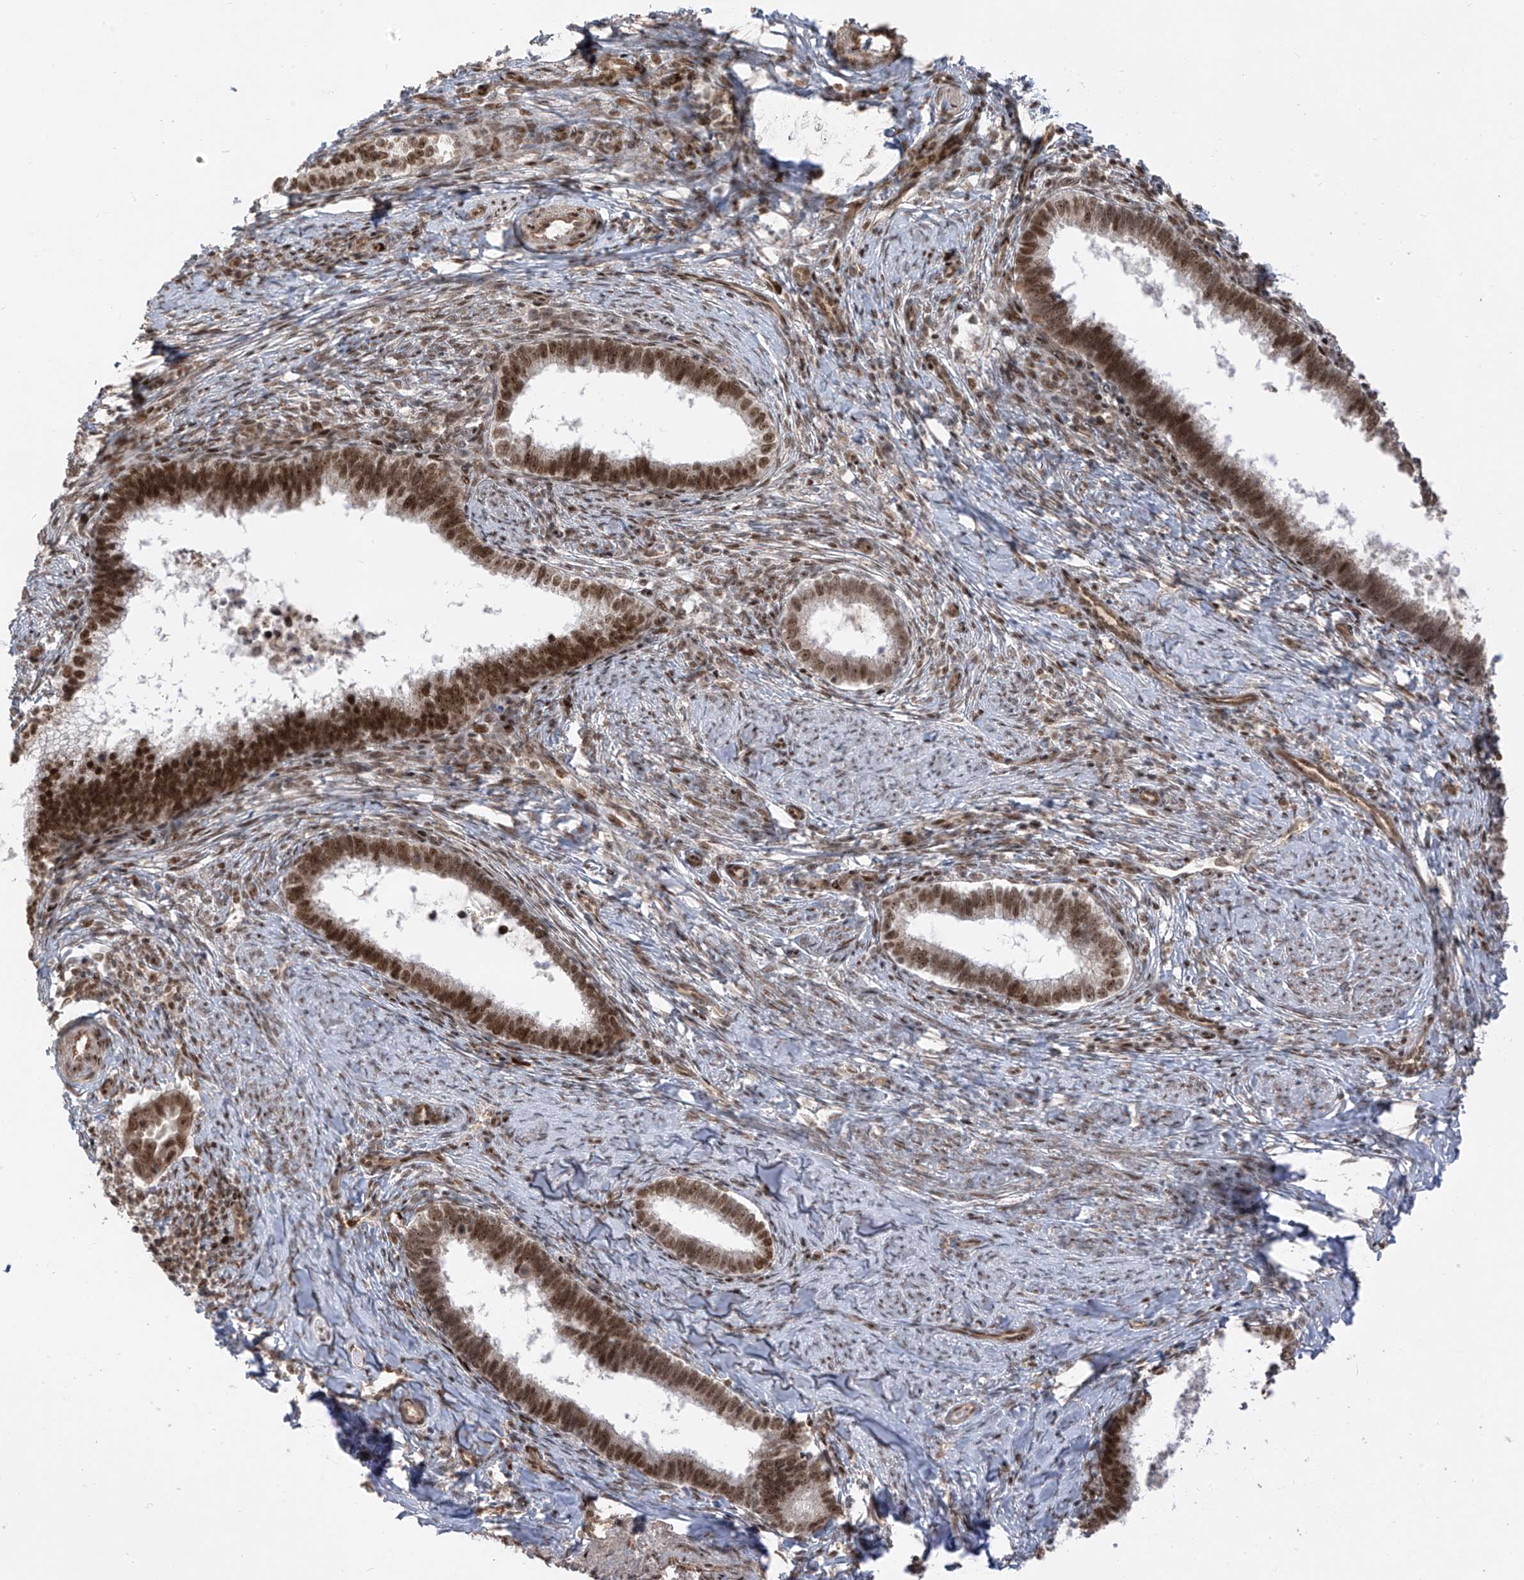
{"staining": {"intensity": "strong", "quantity": ">75%", "location": "nuclear"}, "tissue": "cervical cancer", "cell_type": "Tumor cells", "image_type": "cancer", "snomed": [{"axis": "morphology", "description": "Adenocarcinoma, NOS"}, {"axis": "topography", "description": "Cervix"}], "caption": "About >75% of tumor cells in adenocarcinoma (cervical) reveal strong nuclear protein expression as visualized by brown immunohistochemical staining.", "gene": "ARHGEF3", "patient": {"sex": "female", "age": 36}}